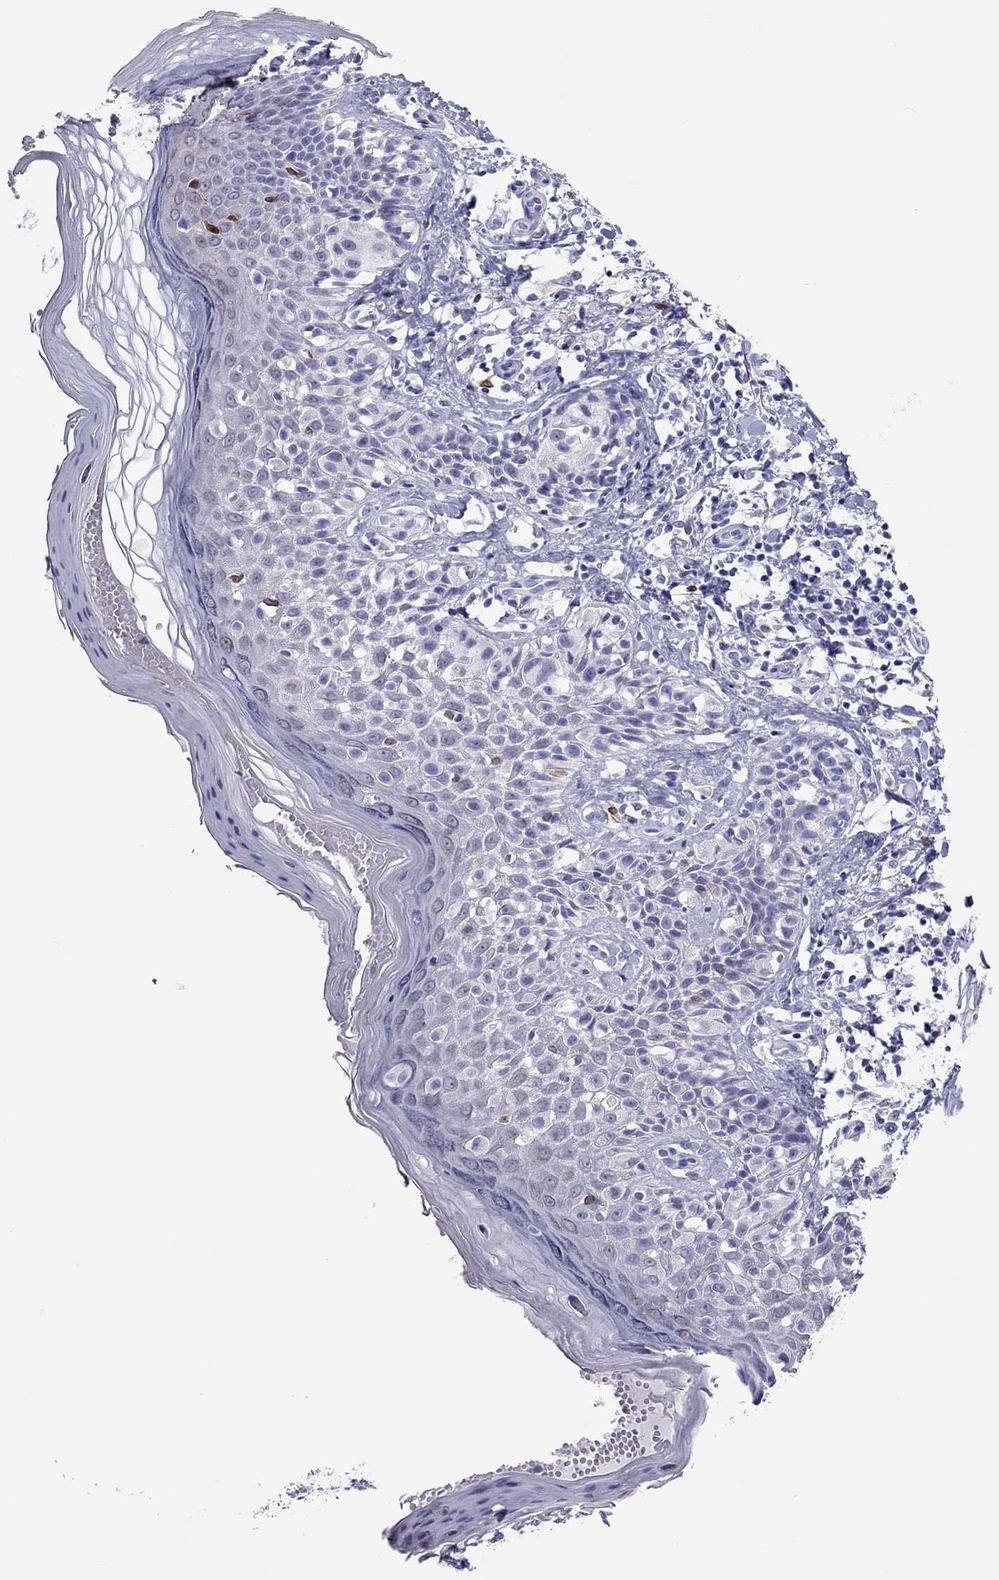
{"staining": {"intensity": "negative", "quantity": "none", "location": "none"}, "tissue": "melanoma", "cell_type": "Tumor cells", "image_type": "cancer", "snomed": [{"axis": "morphology", "description": "Malignant melanoma, NOS"}, {"axis": "topography", "description": "Skin"}], "caption": "Melanoma stained for a protein using immunohistochemistry shows no expression tumor cells.", "gene": "ADORA2A", "patient": {"sex": "female", "age": 73}}